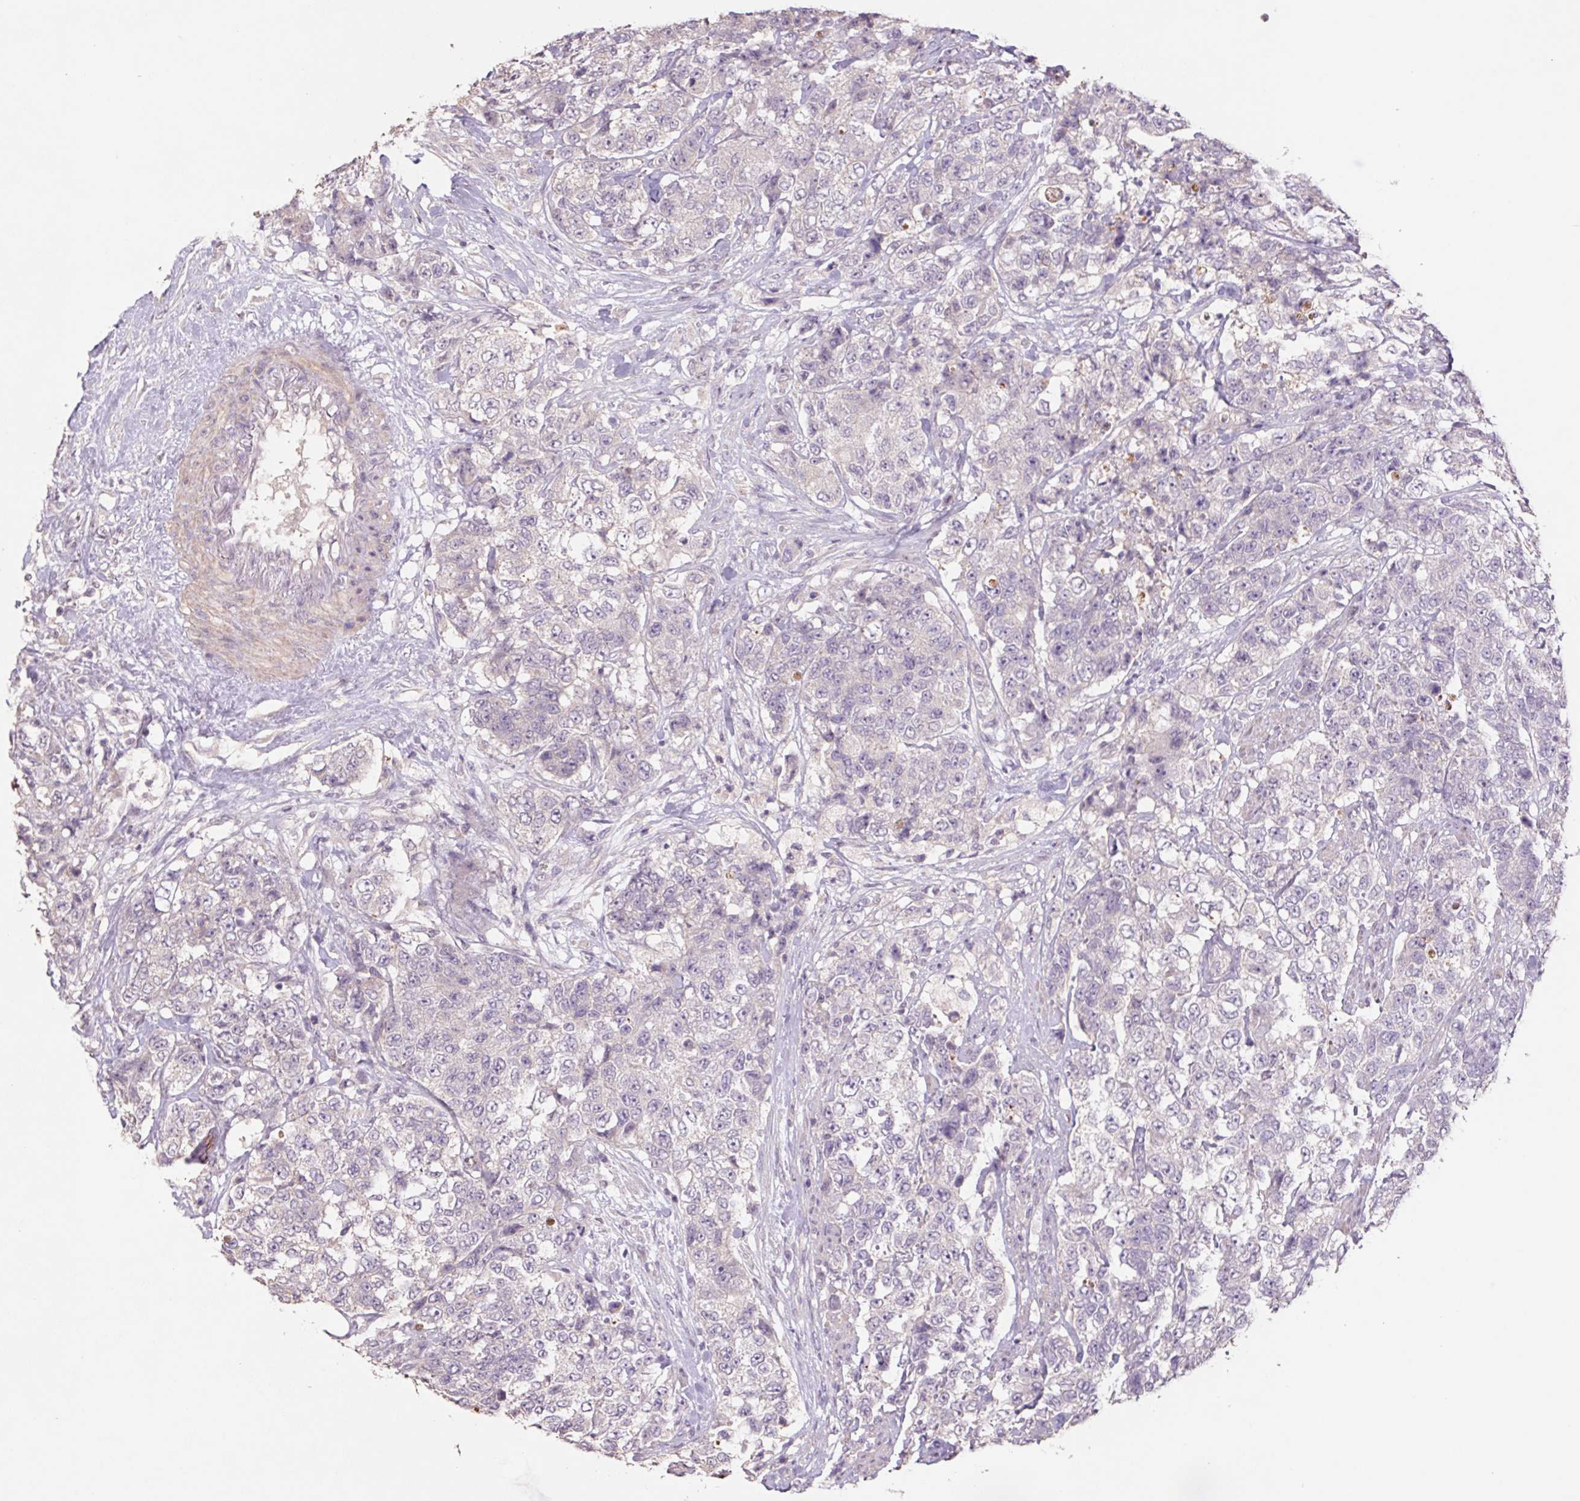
{"staining": {"intensity": "negative", "quantity": "none", "location": "none"}, "tissue": "urothelial cancer", "cell_type": "Tumor cells", "image_type": "cancer", "snomed": [{"axis": "morphology", "description": "Urothelial carcinoma, High grade"}, {"axis": "topography", "description": "Urinary bladder"}], "caption": "Immunohistochemical staining of human urothelial cancer displays no significant expression in tumor cells. (Stains: DAB immunohistochemistry with hematoxylin counter stain, Microscopy: brightfield microscopy at high magnification).", "gene": "GRM2", "patient": {"sex": "female", "age": 78}}